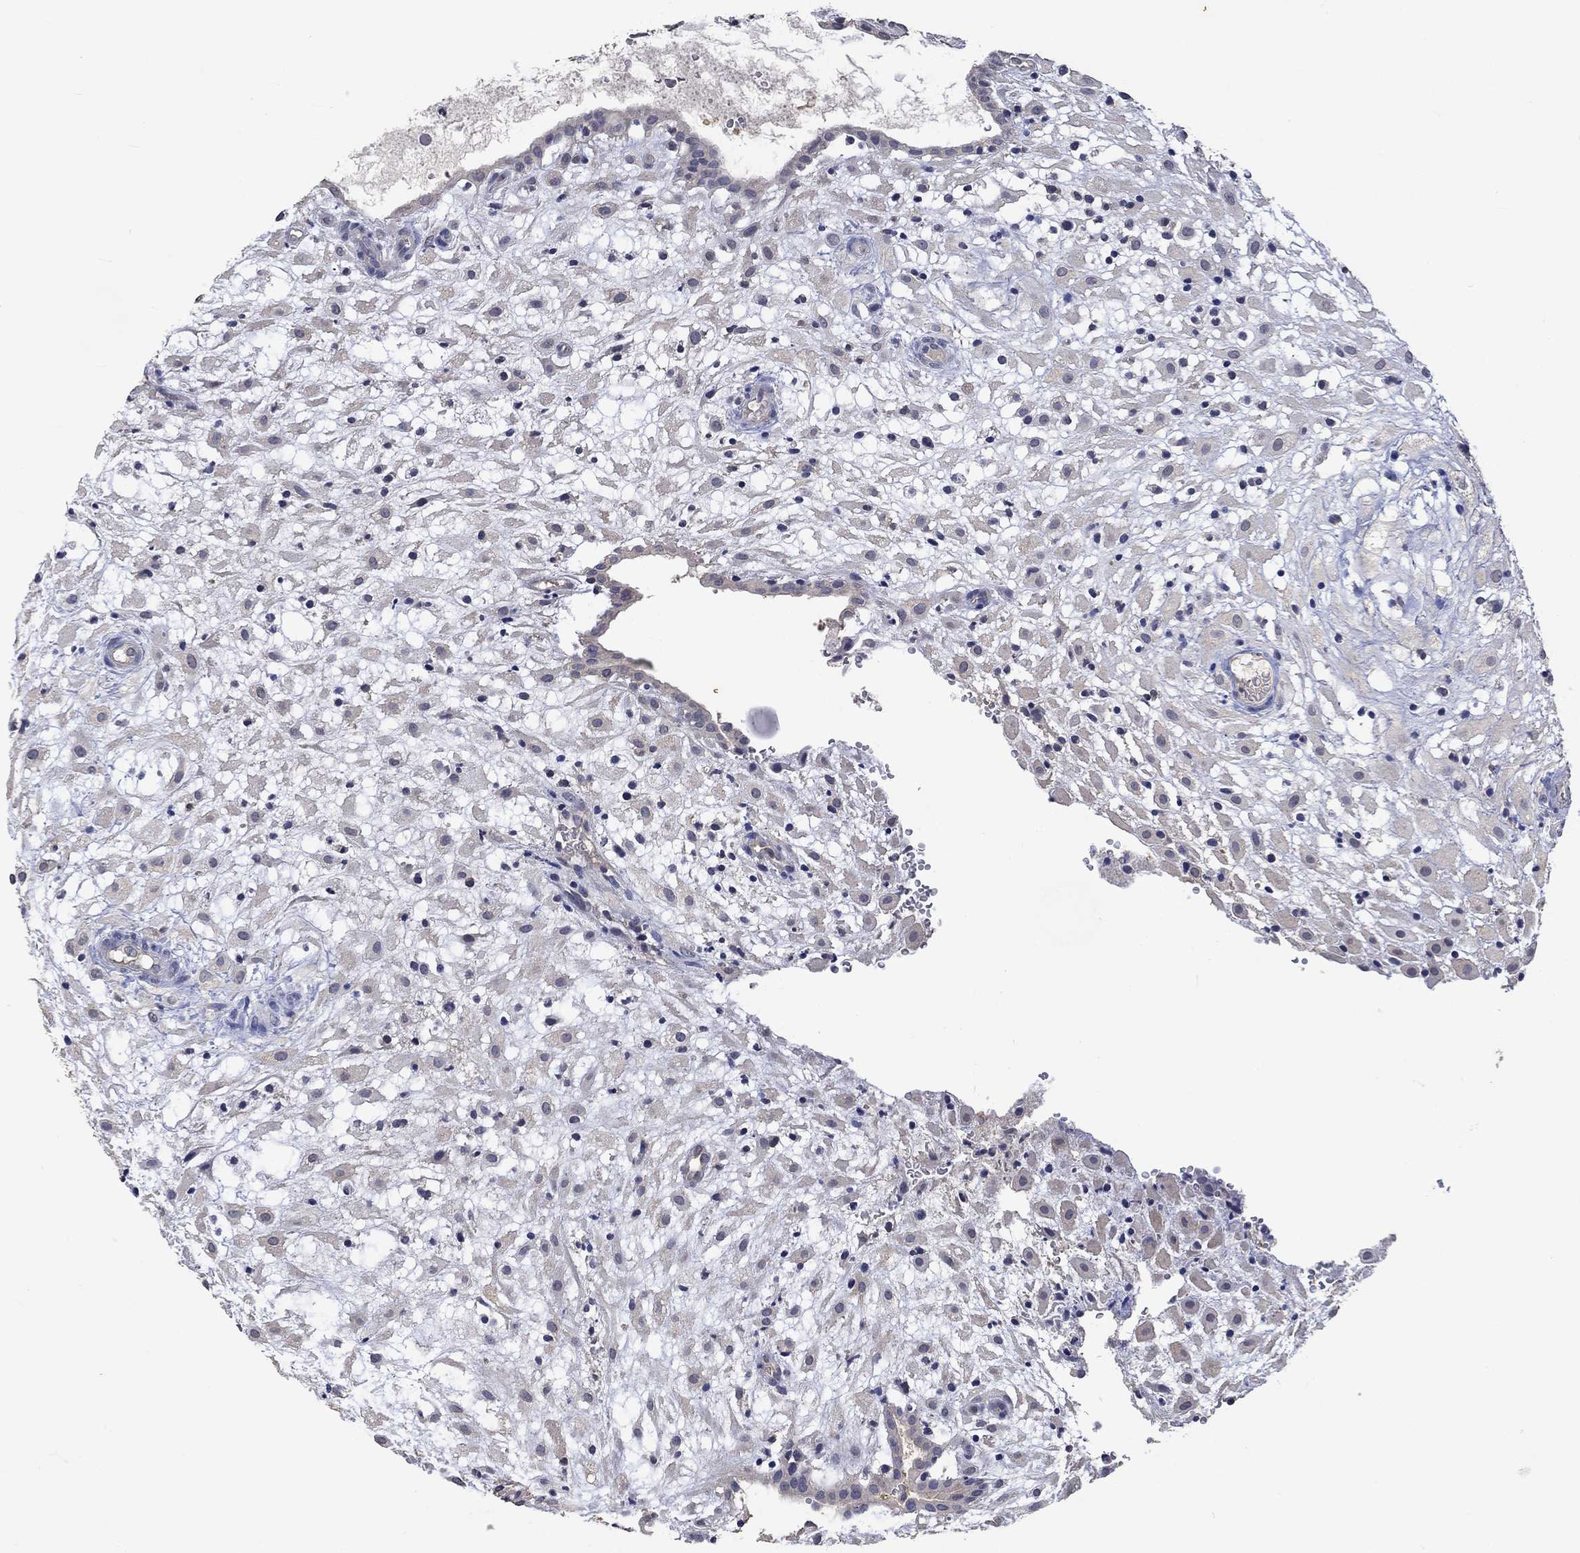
{"staining": {"intensity": "negative", "quantity": "none", "location": "none"}, "tissue": "placenta", "cell_type": "Decidual cells", "image_type": "normal", "snomed": [{"axis": "morphology", "description": "Normal tissue, NOS"}, {"axis": "topography", "description": "Placenta"}], "caption": "This histopathology image is of normal placenta stained with immunohistochemistry to label a protein in brown with the nuclei are counter-stained blue. There is no positivity in decidual cells.", "gene": "PTPN20", "patient": {"sex": "female", "age": 24}}